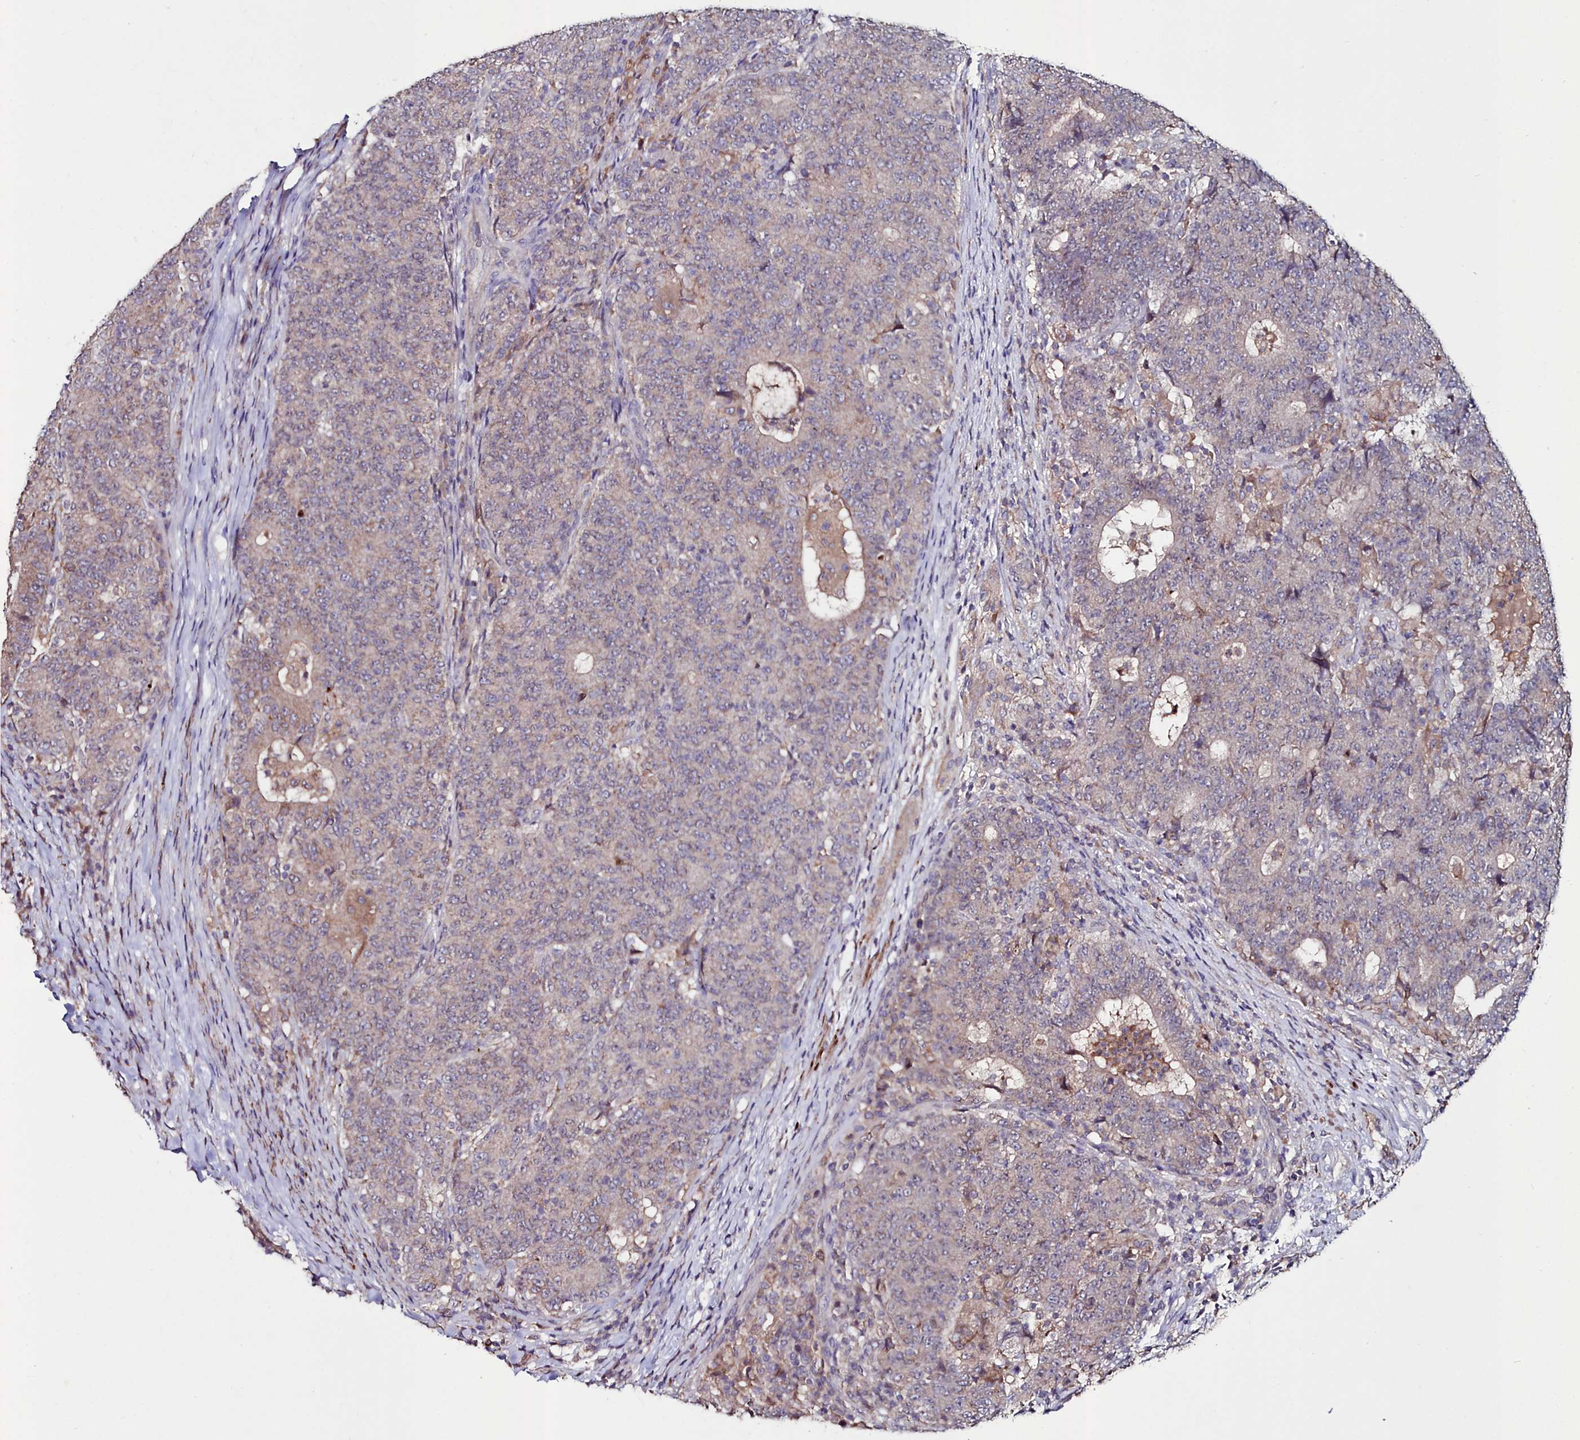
{"staining": {"intensity": "negative", "quantity": "none", "location": "none"}, "tissue": "colorectal cancer", "cell_type": "Tumor cells", "image_type": "cancer", "snomed": [{"axis": "morphology", "description": "Adenocarcinoma, NOS"}, {"axis": "topography", "description": "Colon"}], "caption": "Immunohistochemistry histopathology image of human colorectal adenocarcinoma stained for a protein (brown), which shows no positivity in tumor cells.", "gene": "AMBRA1", "patient": {"sex": "female", "age": 75}}